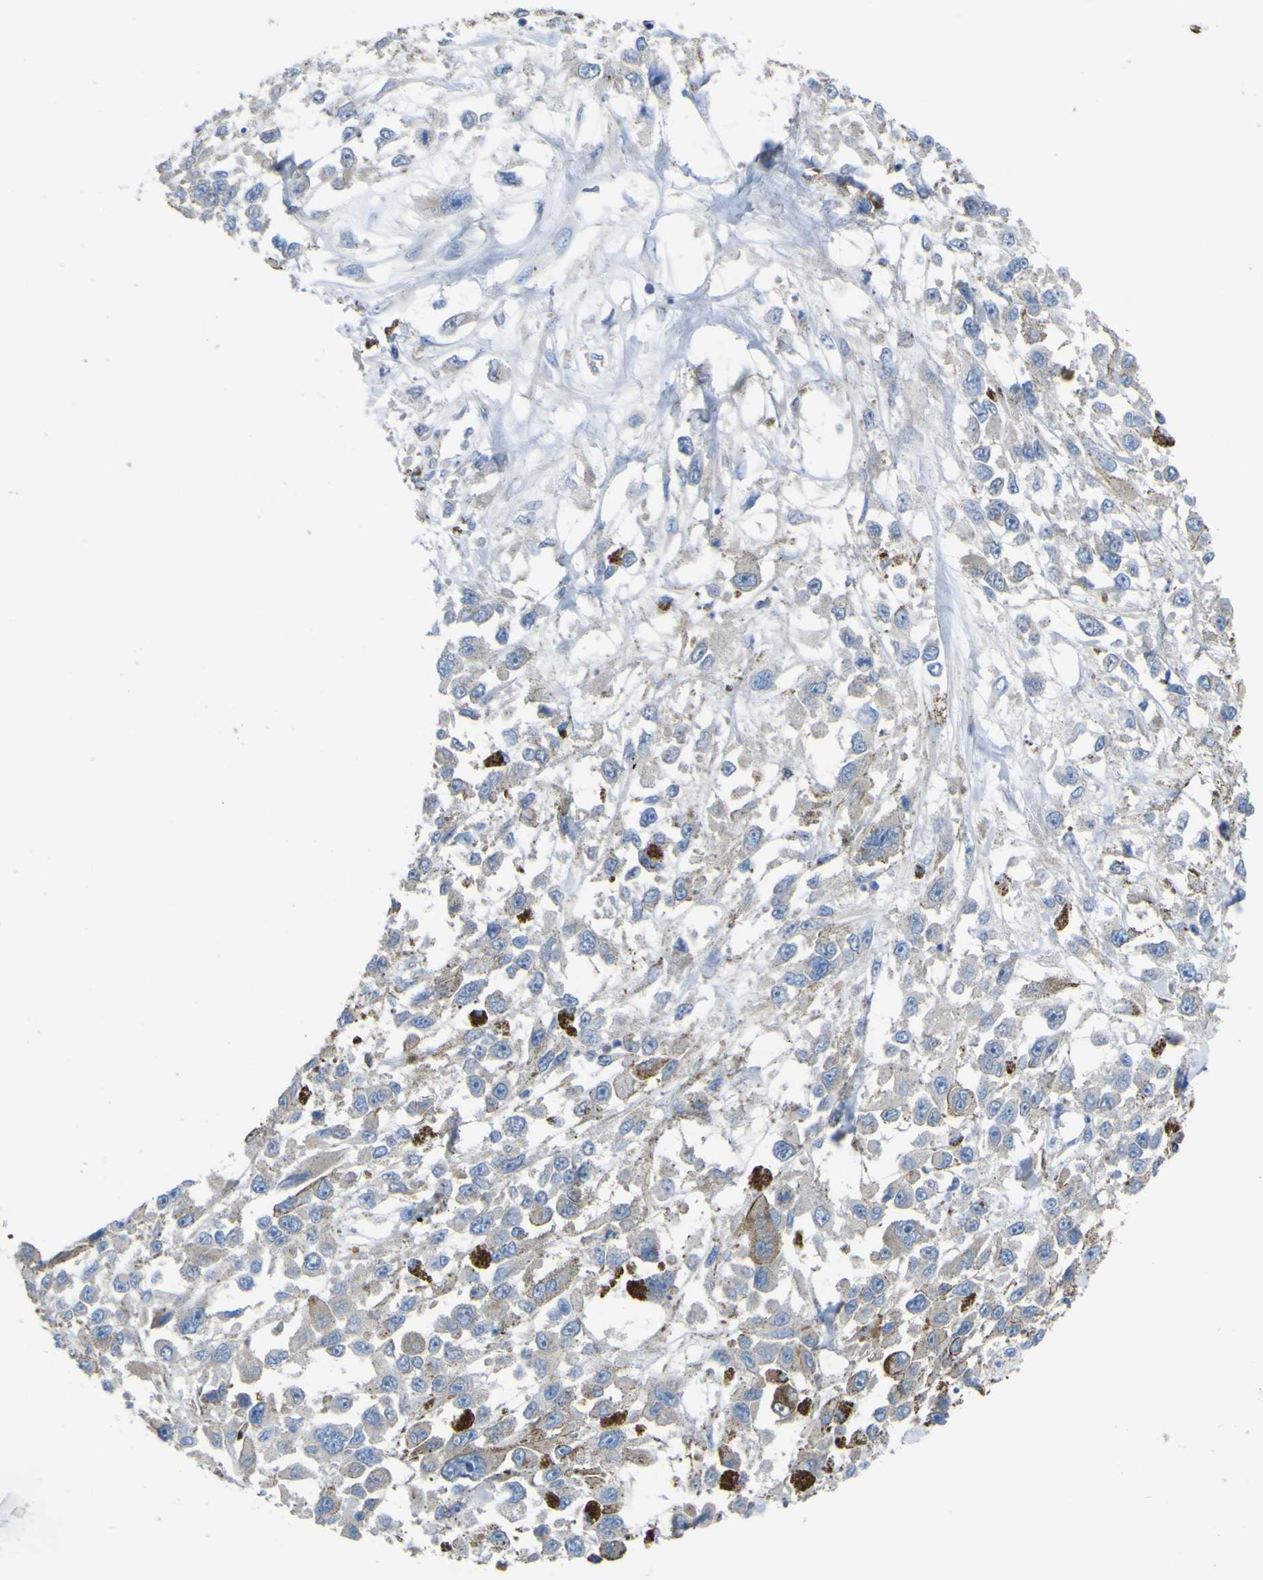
{"staining": {"intensity": "weak", "quantity": "<25%", "location": "cytoplasmic/membranous"}, "tissue": "melanoma", "cell_type": "Tumor cells", "image_type": "cancer", "snomed": [{"axis": "morphology", "description": "Malignant melanoma, Metastatic site"}, {"axis": "topography", "description": "Lymph node"}], "caption": "Protein analysis of melanoma exhibits no significant positivity in tumor cells.", "gene": "CST3", "patient": {"sex": "male", "age": 59}}